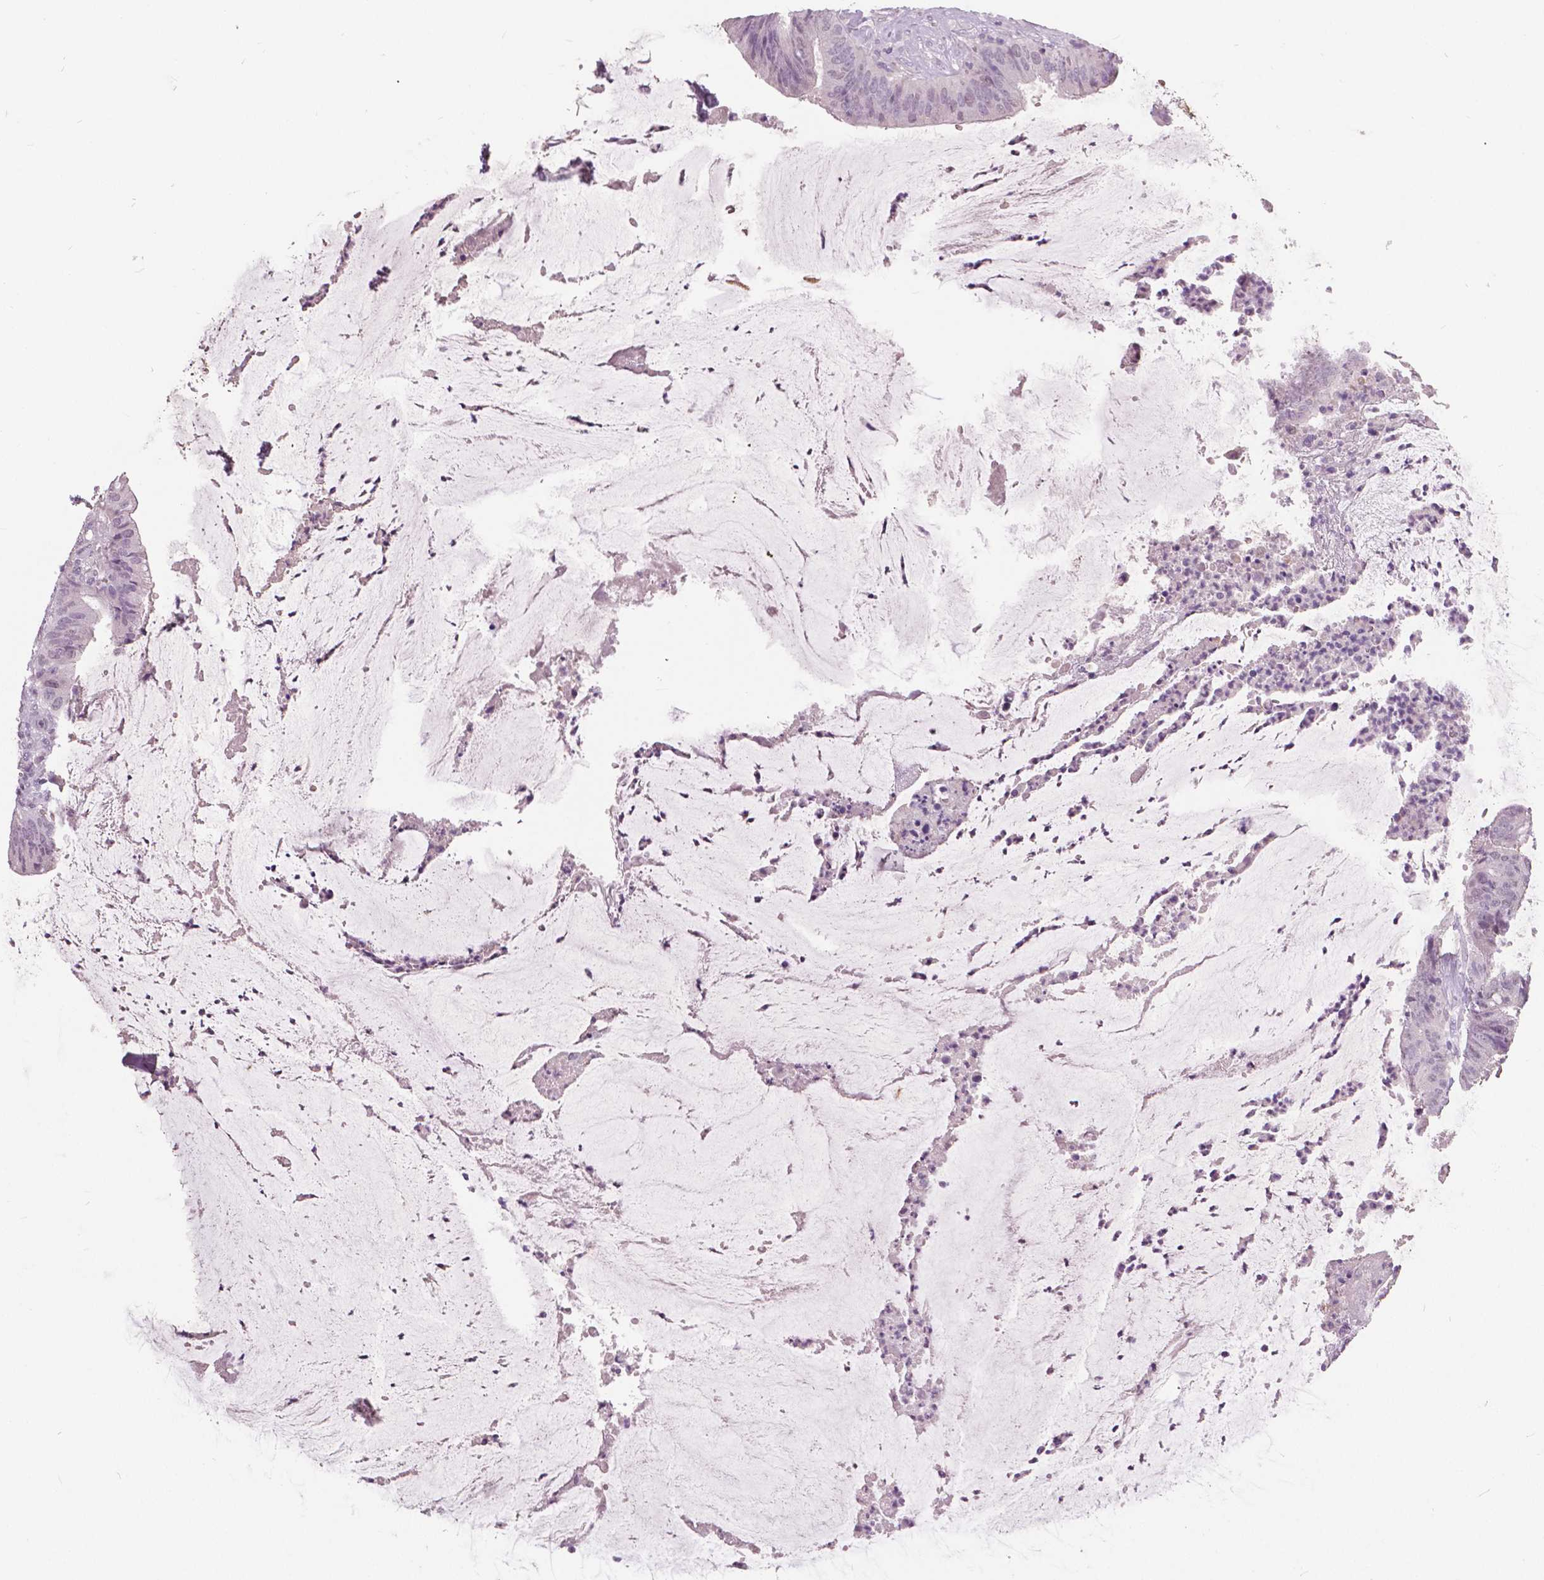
{"staining": {"intensity": "negative", "quantity": "none", "location": "none"}, "tissue": "colorectal cancer", "cell_type": "Tumor cells", "image_type": "cancer", "snomed": [{"axis": "morphology", "description": "Adenocarcinoma, NOS"}, {"axis": "topography", "description": "Colon"}], "caption": "A micrograph of human colorectal cancer is negative for staining in tumor cells.", "gene": "FOXA1", "patient": {"sex": "female", "age": 43}}